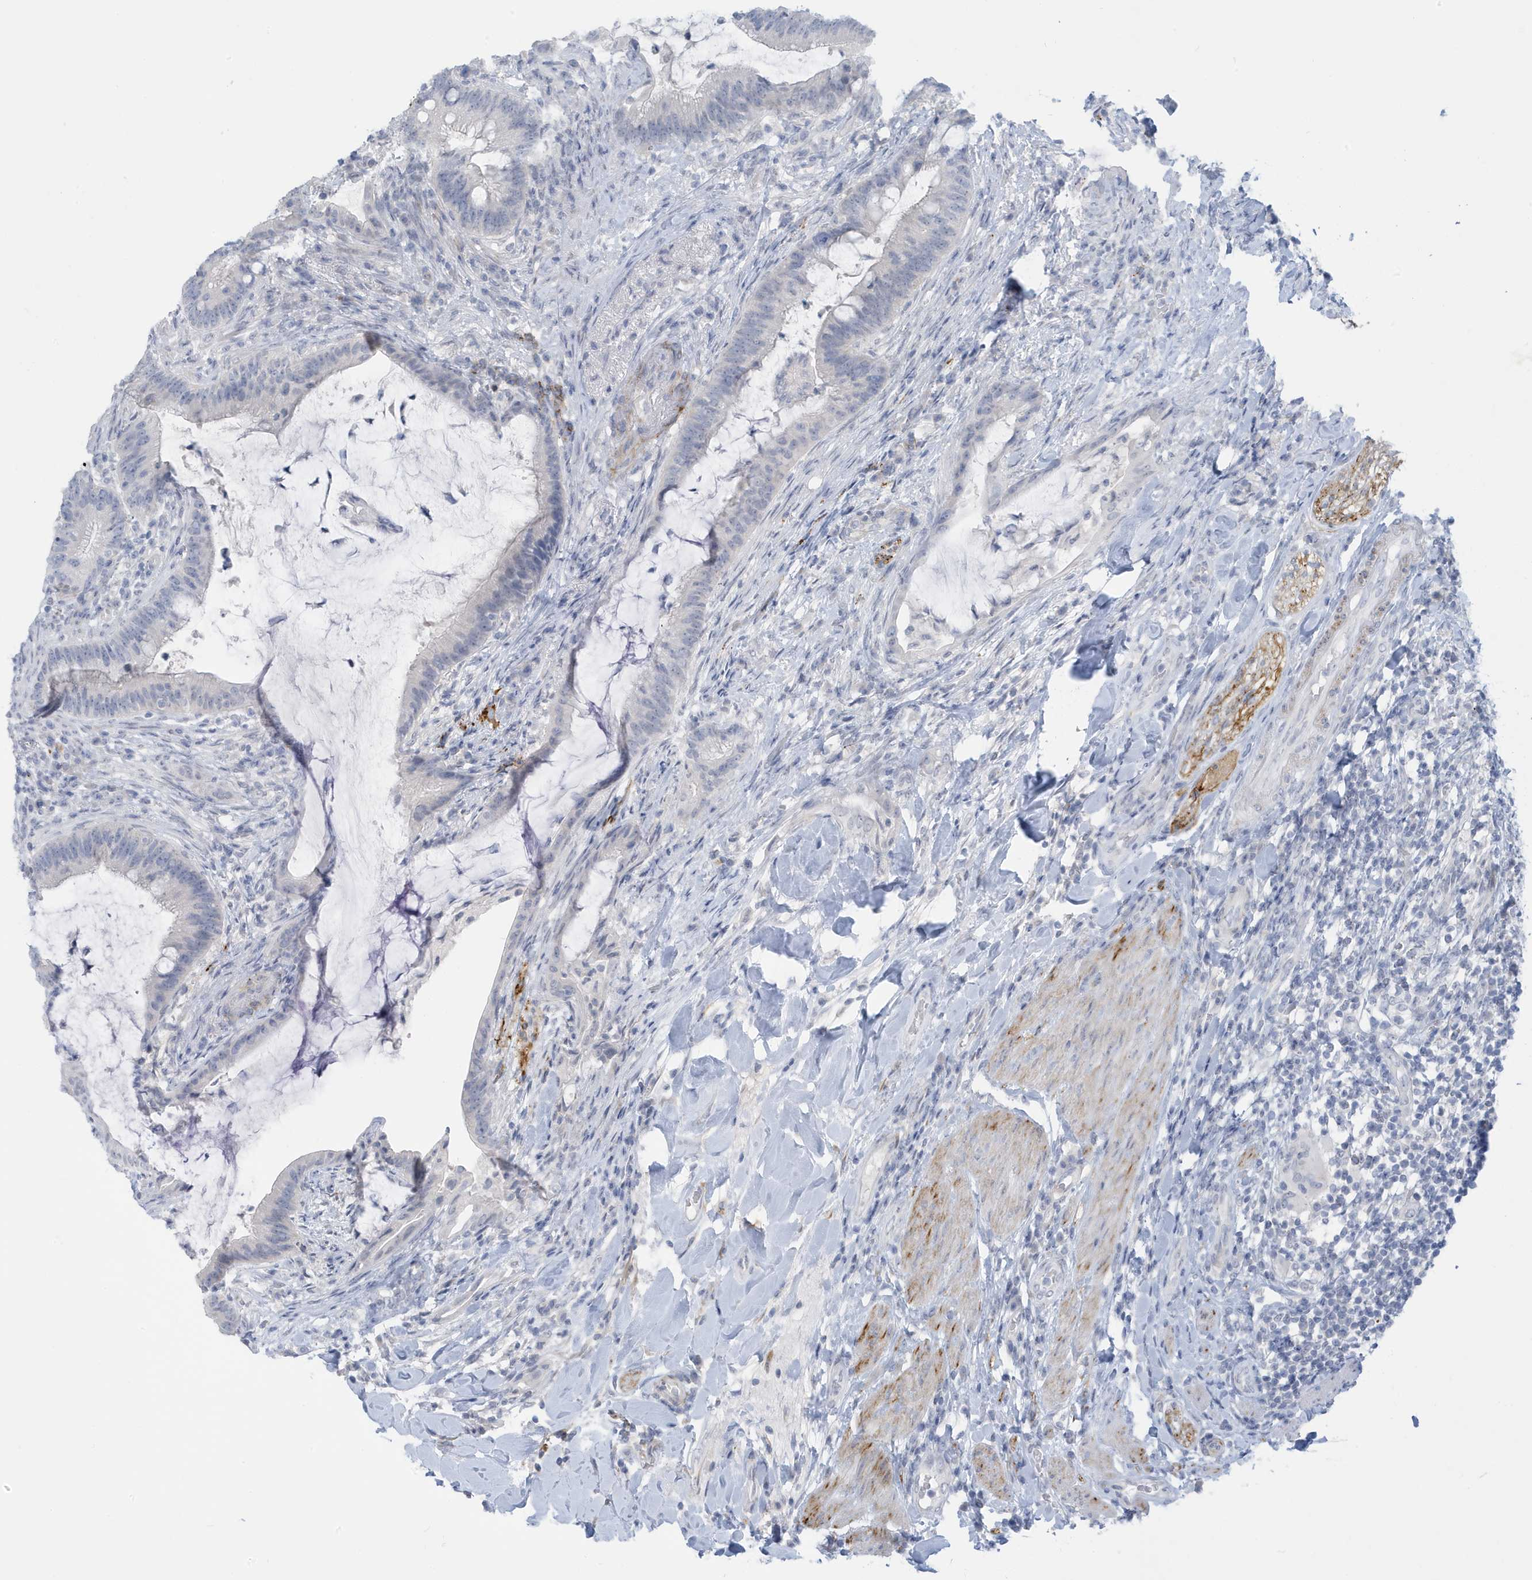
{"staining": {"intensity": "negative", "quantity": "none", "location": "none"}, "tissue": "colorectal cancer", "cell_type": "Tumor cells", "image_type": "cancer", "snomed": [{"axis": "morphology", "description": "Adenocarcinoma, NOS"}, {"axis": "topography", "description": "Colon"}], "caption": "Immunohistochemistry photomicrograph of neoplastic tissue: human colorectal adenocarcinoma stained with DAB reveals no significant protein positivity in tumor cells.", "gene": "PERM1", "patient": {"sex": "female", "age": 66}}